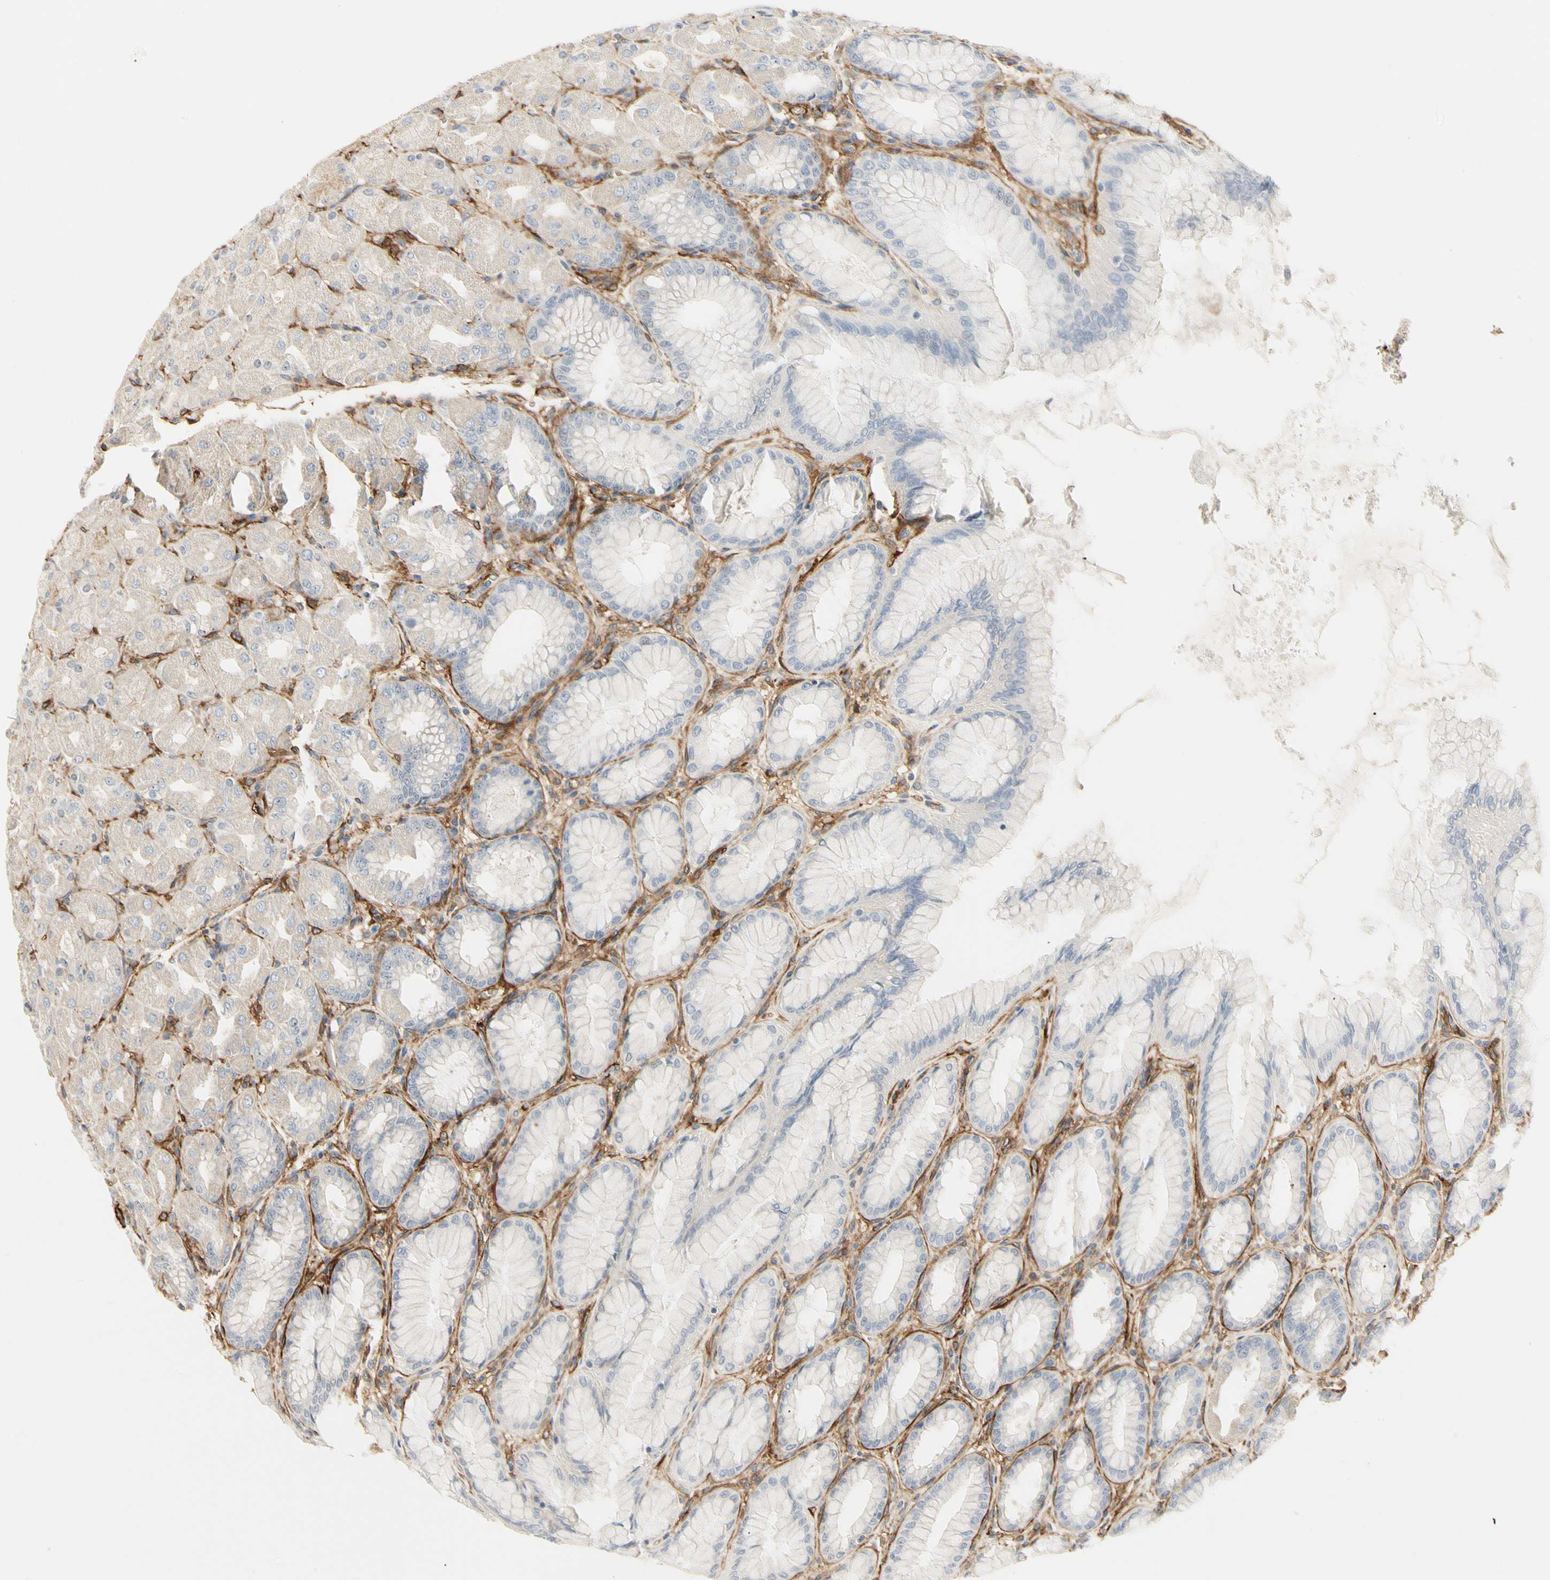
{"staining": {"intensity": "negative", "quantity": "none", "location": "none"}, "tissue": "stomach", "cell_type": "Glandular cells", "image_type": "normal", "snomed": [{"axis": "morphology", "description": "Normal tissue, NOS"}, {"axis": "topography", "description": "Stomach, upper"}], "caption": "Glandular cells show no significant protein expression in unremarkable stomach. (DAB (3,3'-diaminobenzidine) immunohistochemistry, high magnification).", "gene": "GGT5", "patient": {"sex": "female", "age": 56}}